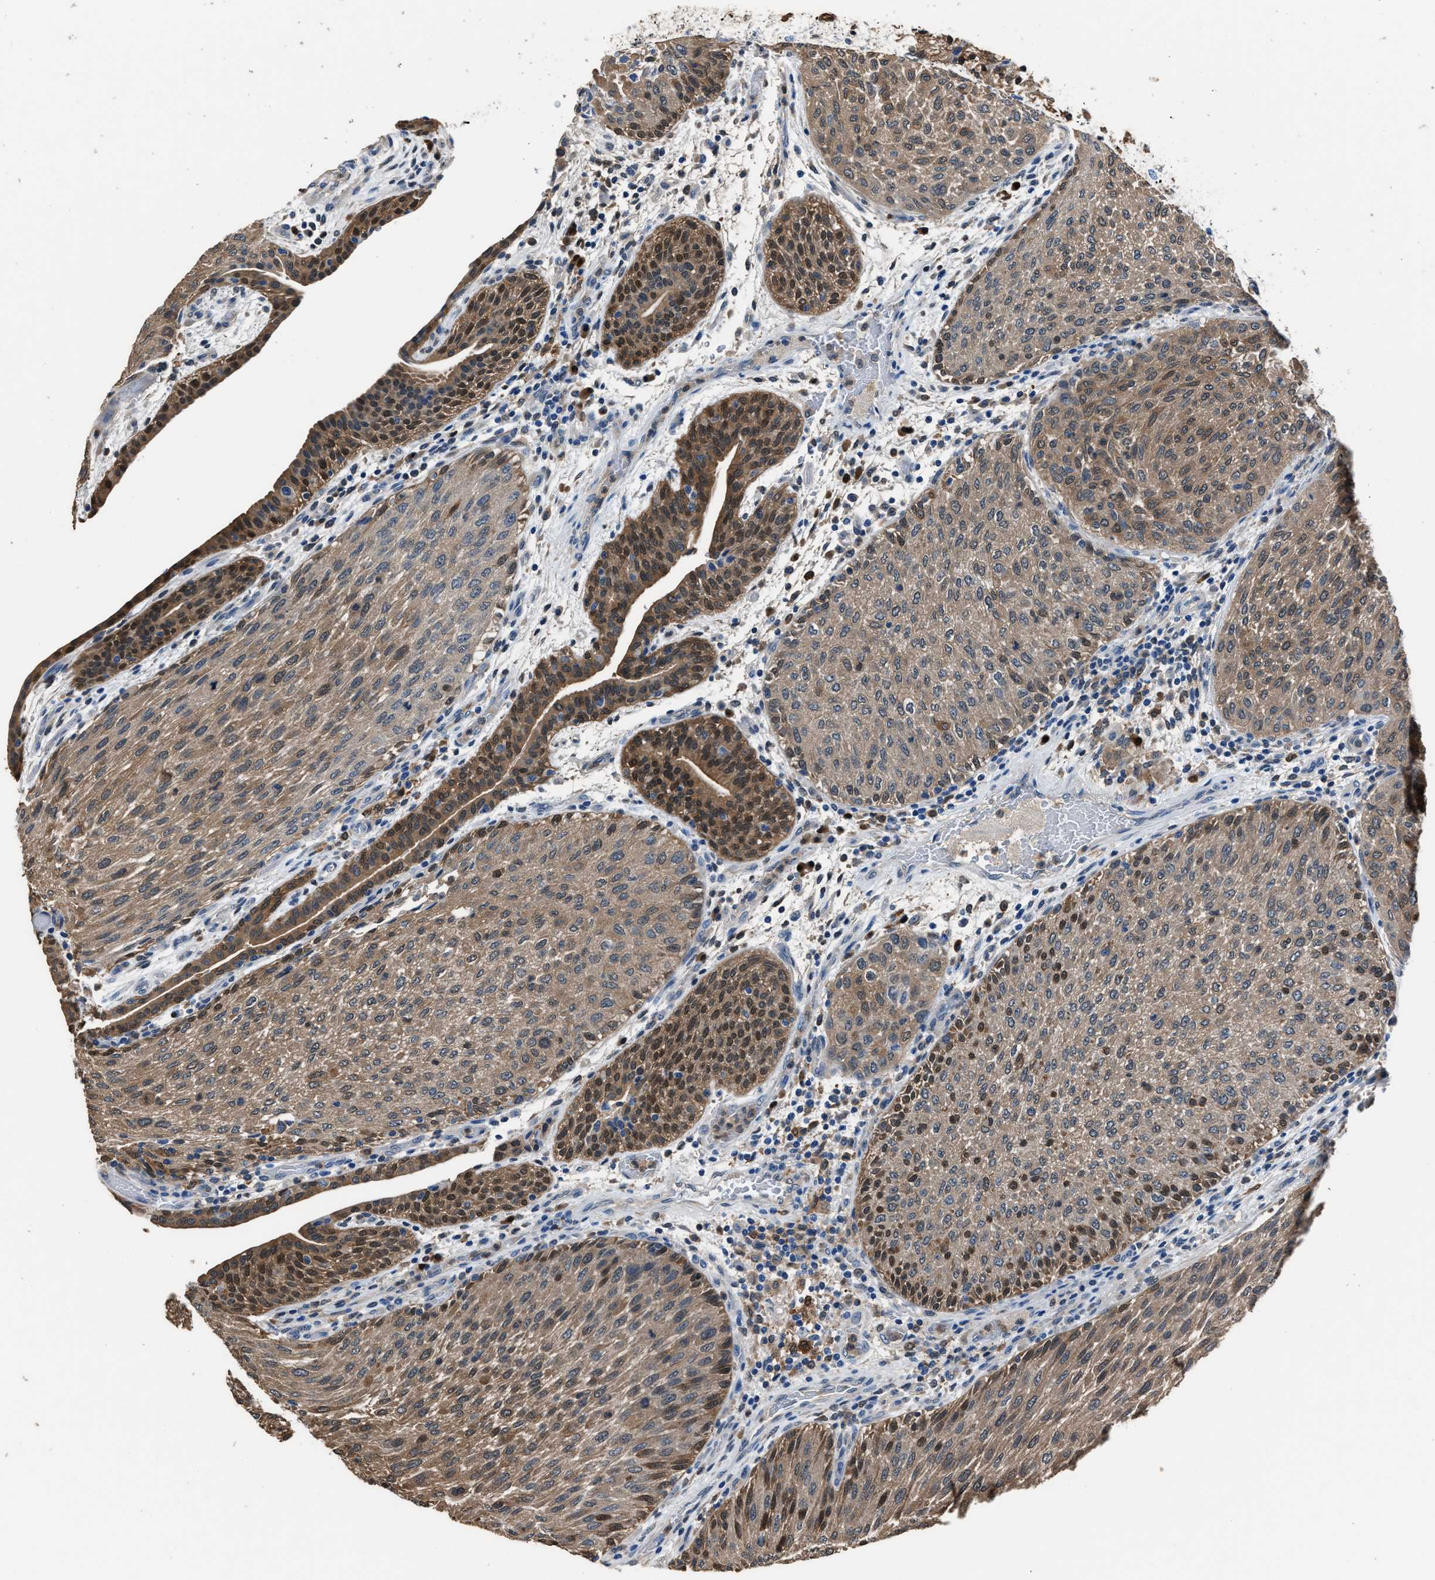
{"staining": {"intensity": "moderate", "quantity": ">75%", "location": "cytoplasmic/membranous,nuclear"}, "tissue": "urothelial cancer", "cell_type": "Tumor cells", "image_type": "cancer", "snomed": [{"axis": "morphology", "description": "Urothelial carcinoma, Low grade"}, {"axis": "morphology", "description": "Urothelial carcinoma, High grade"}, {"axis": "topography", "description": "Urinary bladder"}], "caption": "Low-grade urothelial carcinoma tissue demonstrates moderate cytoplasmic/membranous and nuclear staining in about >75% of tumor cells", "gene": "GSTP1", "patient": {"sex": "male", "age": 35}}